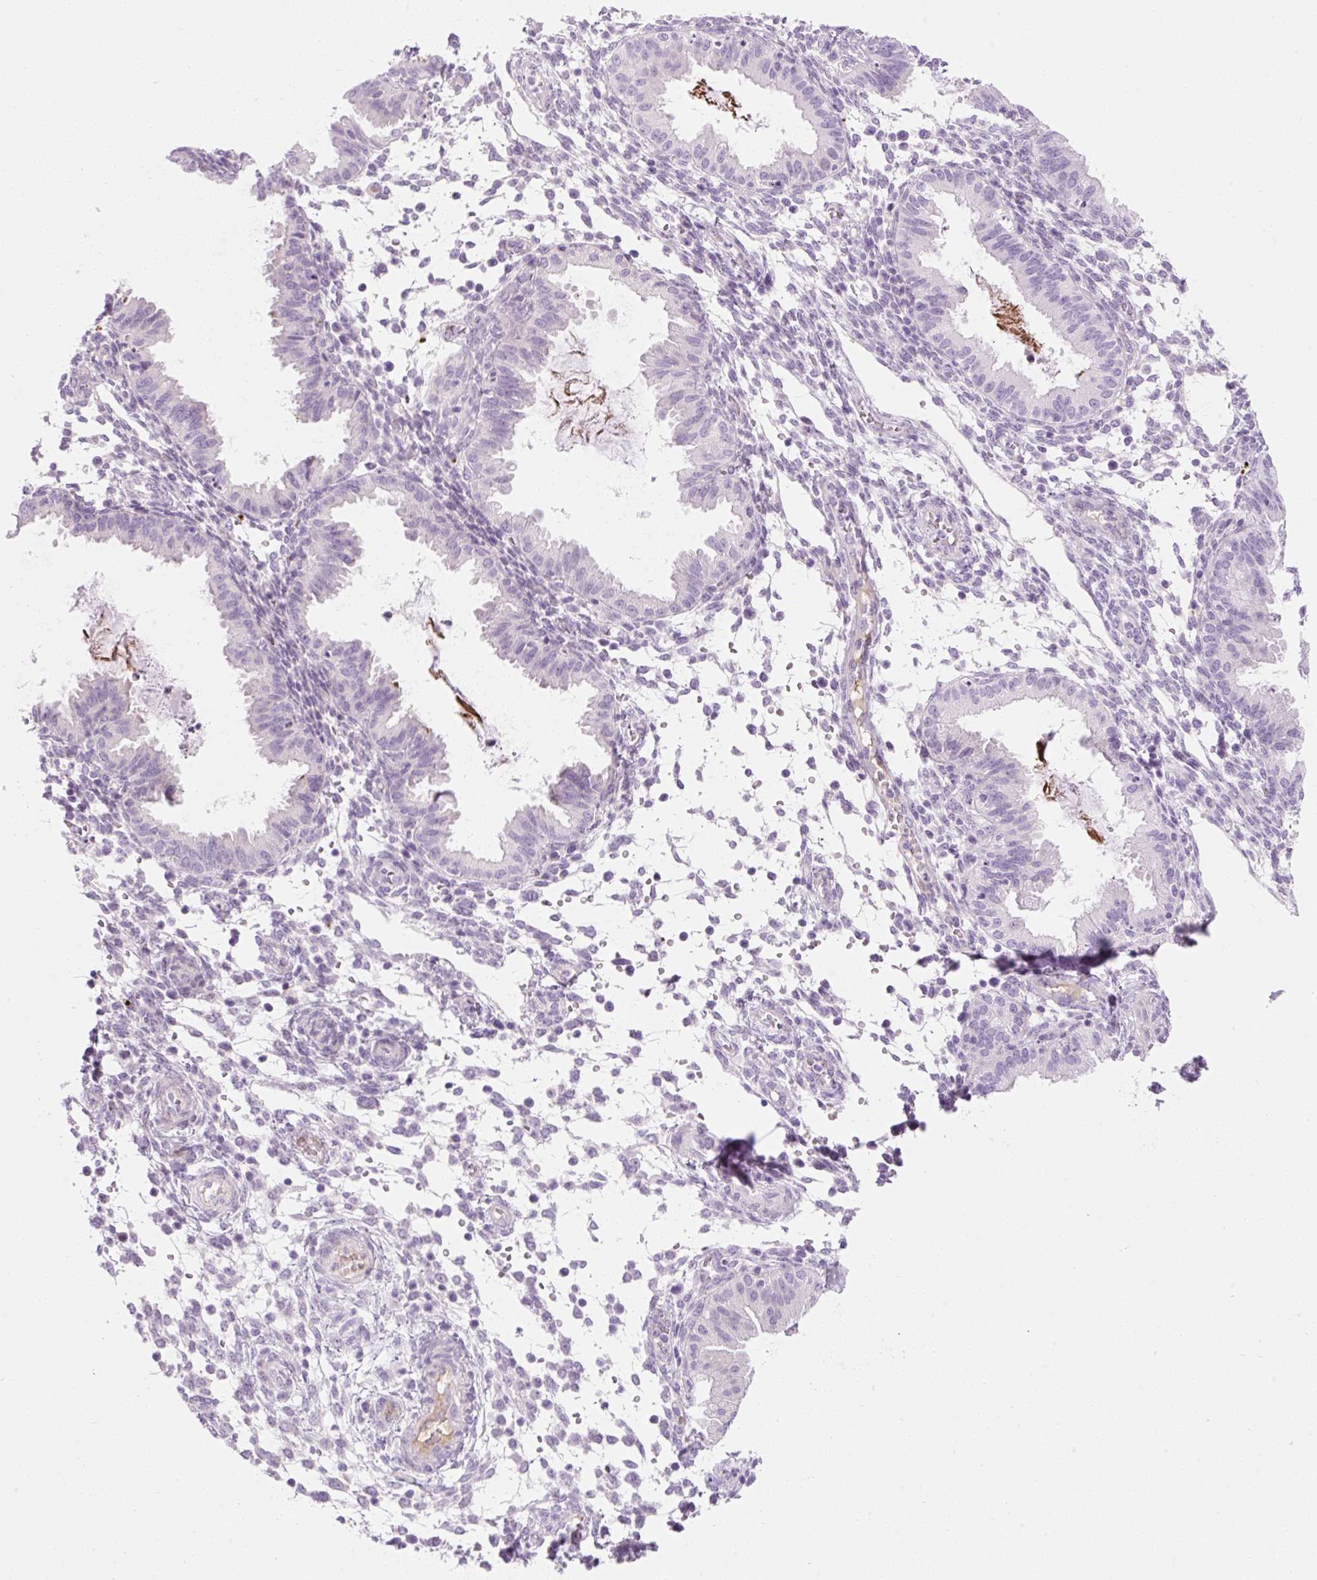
{"staining": {"intensity": "negative", "quantity": "none", "location": "none"}, "tissue": "endometrium", "cell_type": "Cells in endometrial stroma", "image_type": "normal", "snomed": [{"axis": "morphology", "description": "Normal tissue, NOS"}, {"axis": "topography", "description": "Endometrium"}], "caption": "Immunohistochemical staining of unremarkable endometrium shows no significant positivity in cells in endometrial stroma. Brightfield microscopy of immunohistochemistry (IHC) stained with DAB (brown) and hematoxylin (blue), captured at high magnification.", "gene": "ZNF121", "patient": {"sex": "female", "age": 33}}